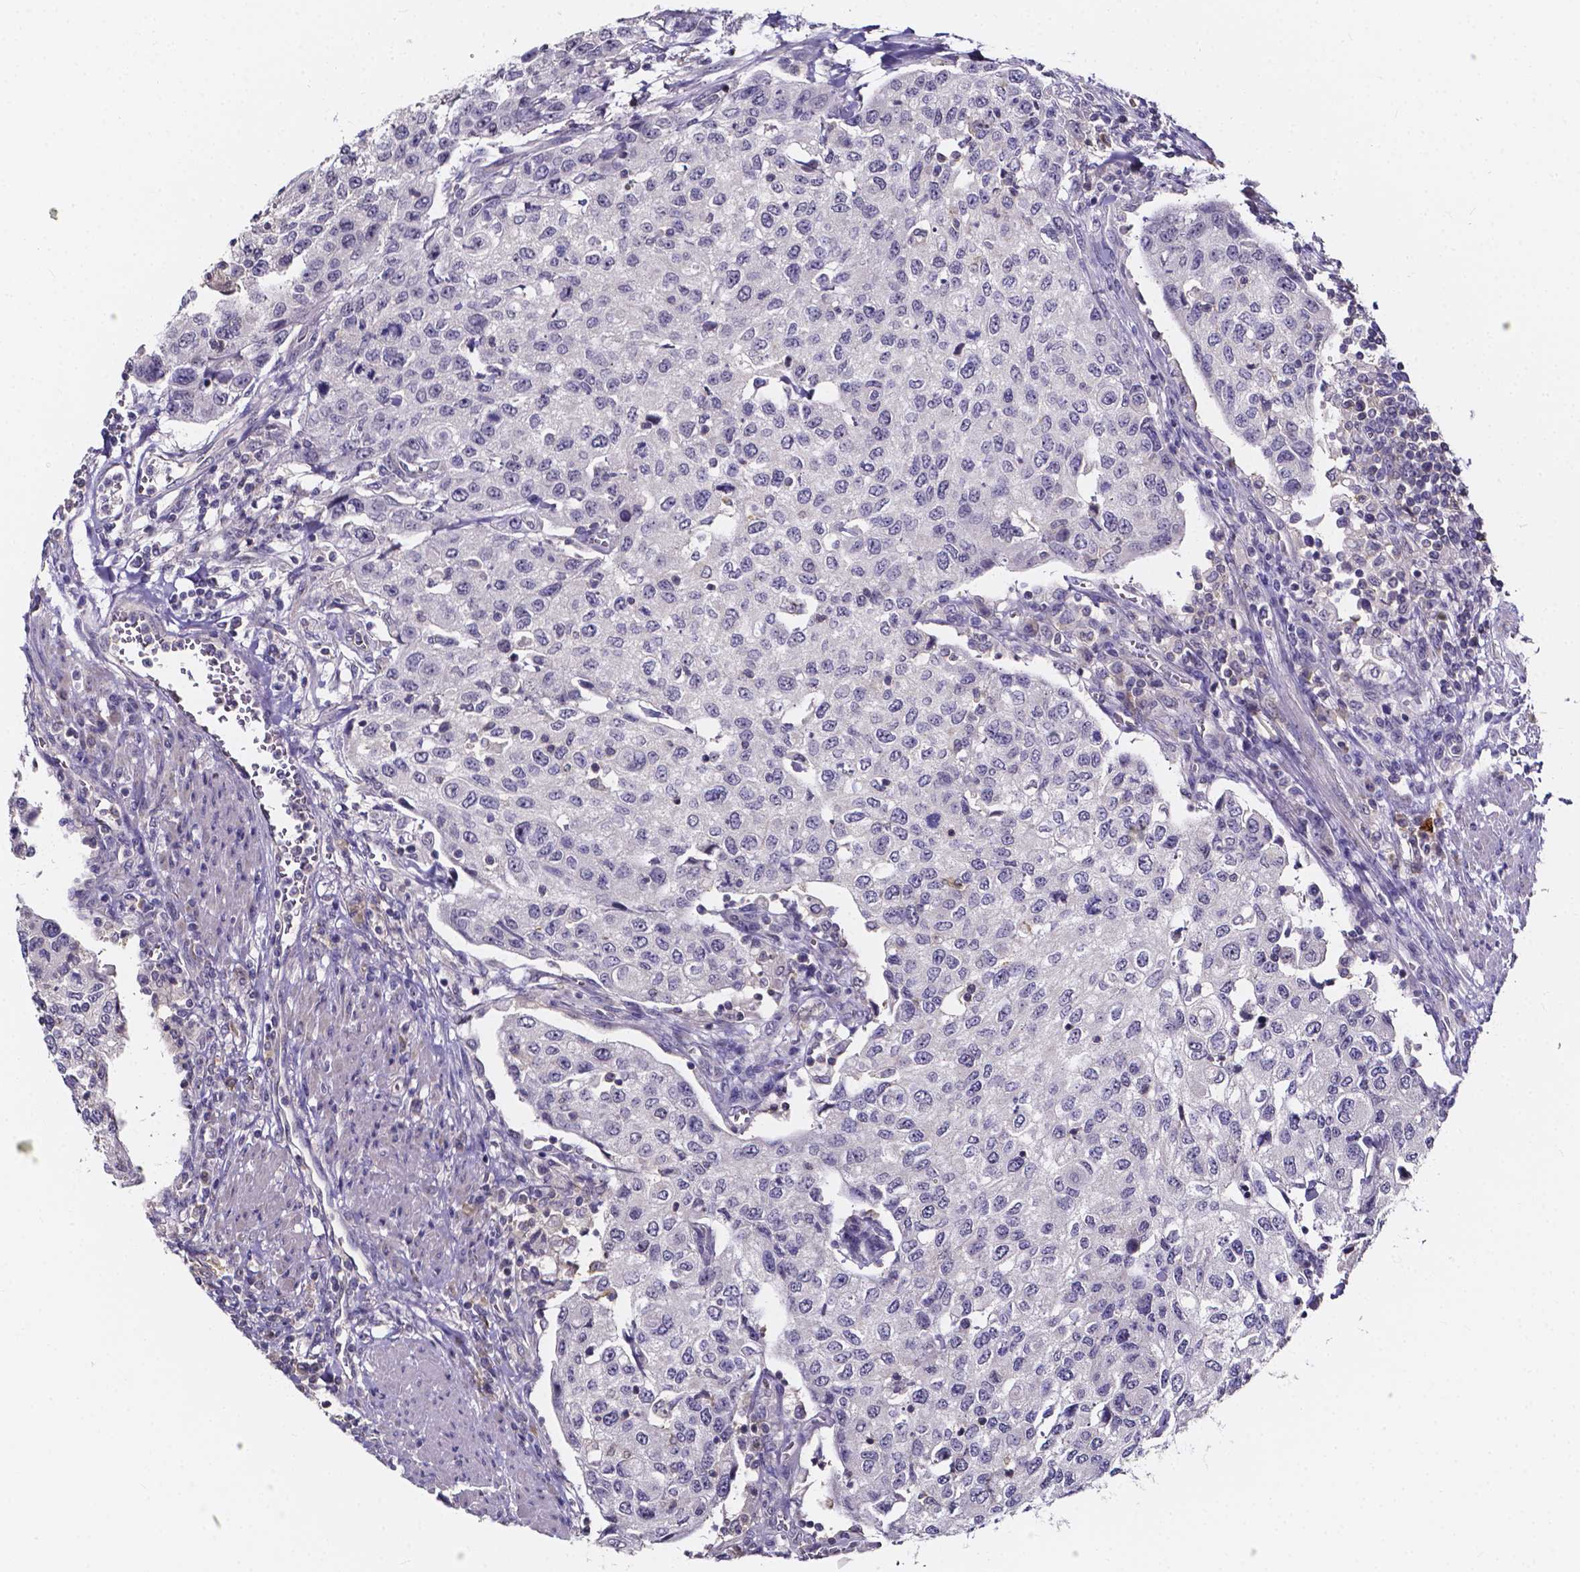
{"staining": {"intensity": "negative", "quantity": "none", "location": "none"}, "tissue": "urothelial cancer", "cell_type": "Tumor cells", "image_type": "cancer", "snomed": [{"axis": "morphology", "description": "Urothelial carcinoma, High grade"}, {"axis": "topography", "description": "Urinary bladder"}], "caption": "Tumor cells show no significant positivity in urothelial cancer.", "gene": "SPOCD1", "patient": {"sex": "female", "age": 78}}